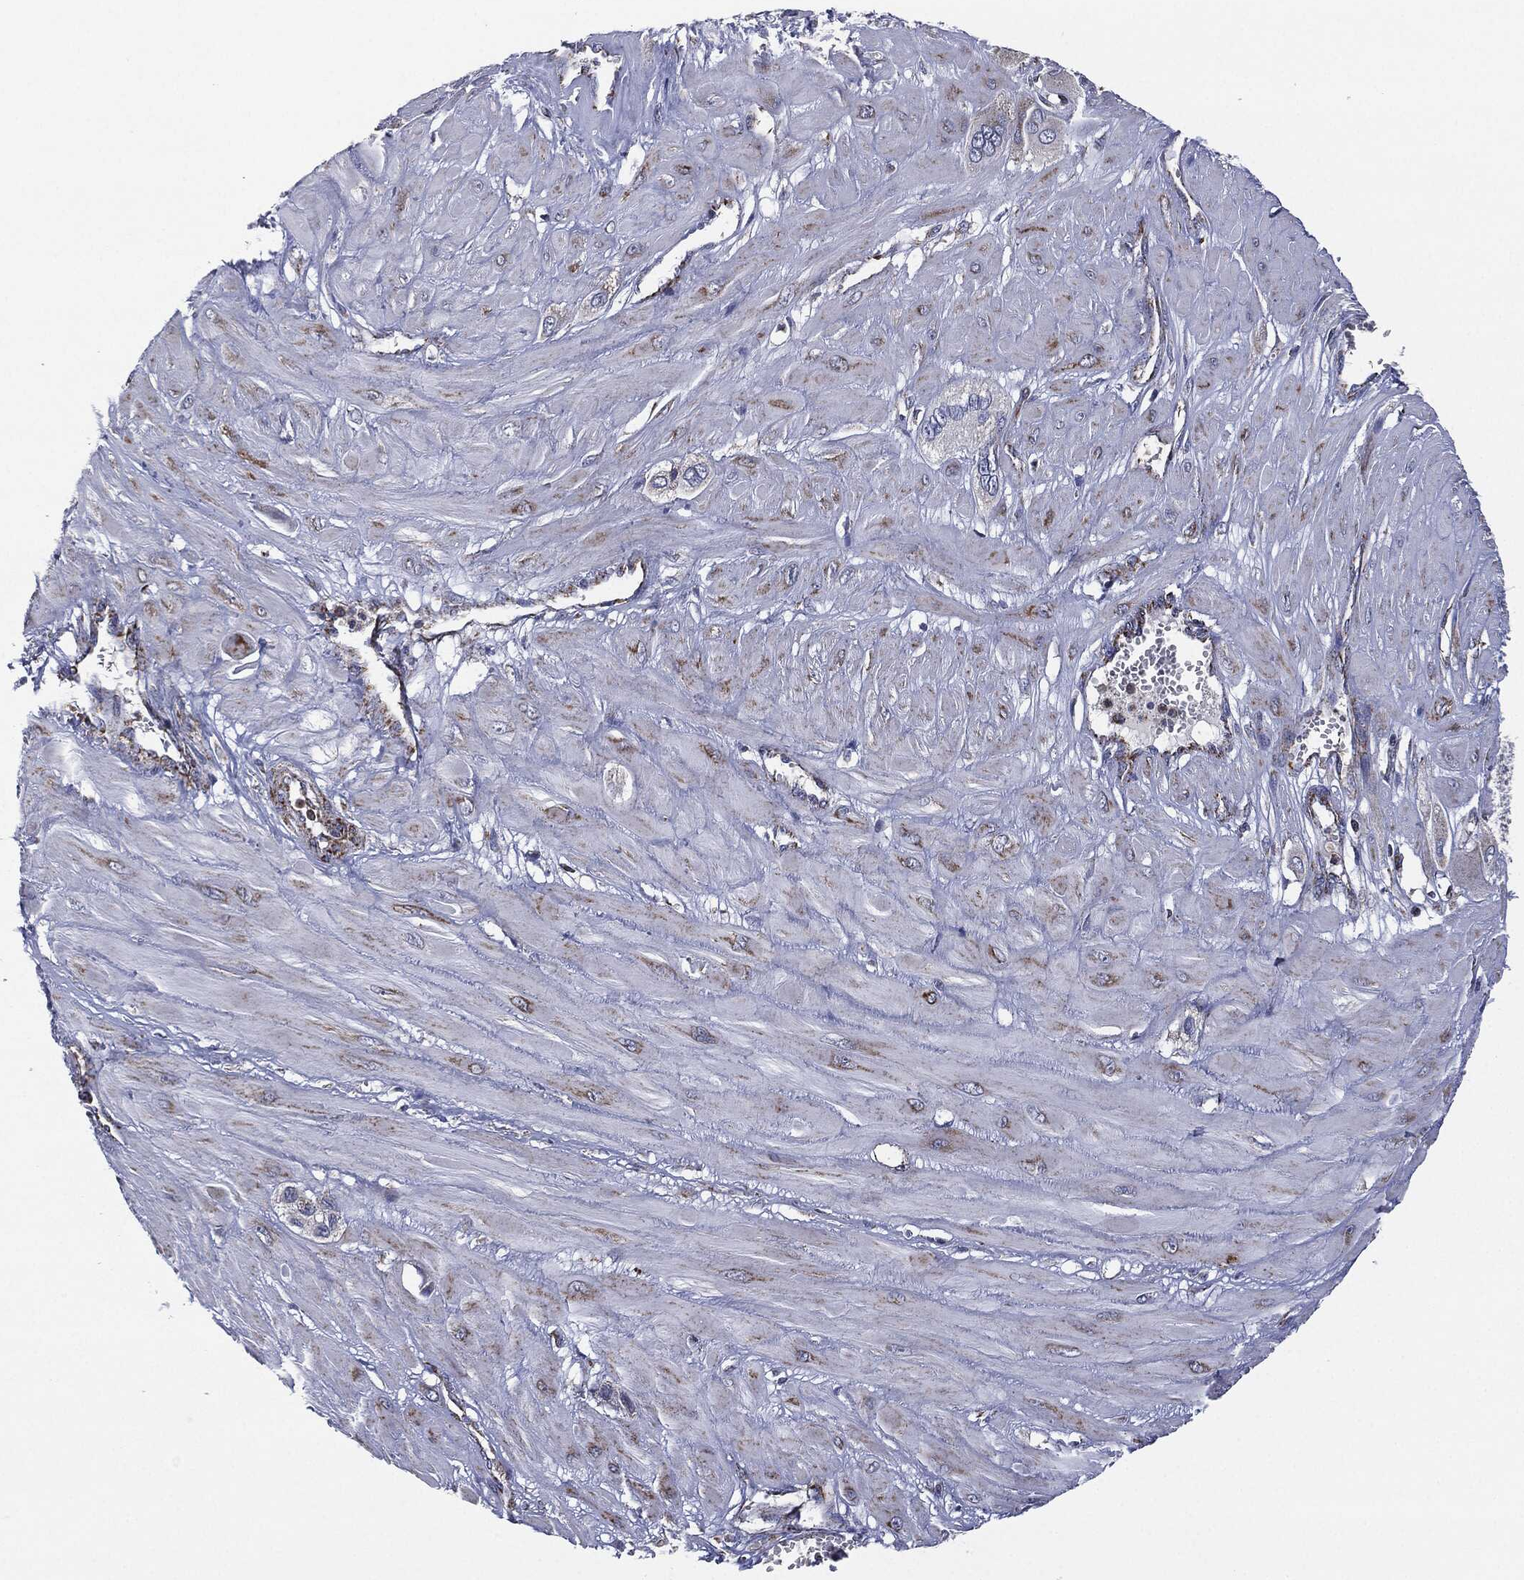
{"staining": {"intensity": "negative", "quantity": "none", "location": "none"}, "tissue": "cervical cancer", "cell_type": "Tumor cells", "image_type": "cancer", "snomed": [{"axis": "morphology", "description": "Squamous cell carcinoma, NOS"}, {"axis": "topography", "description": "Cervix"}], "caption": "Immunohistochemistry (IHC) micrograph of human squamous cell carcinoma (cervical) stained for a protein (brown), which shows no expression in tumor cells. (IHC, brightfield microscopy, high magnification).", "gene": "NDUFV2", "patient": {"sex": "female", "age": 34}}